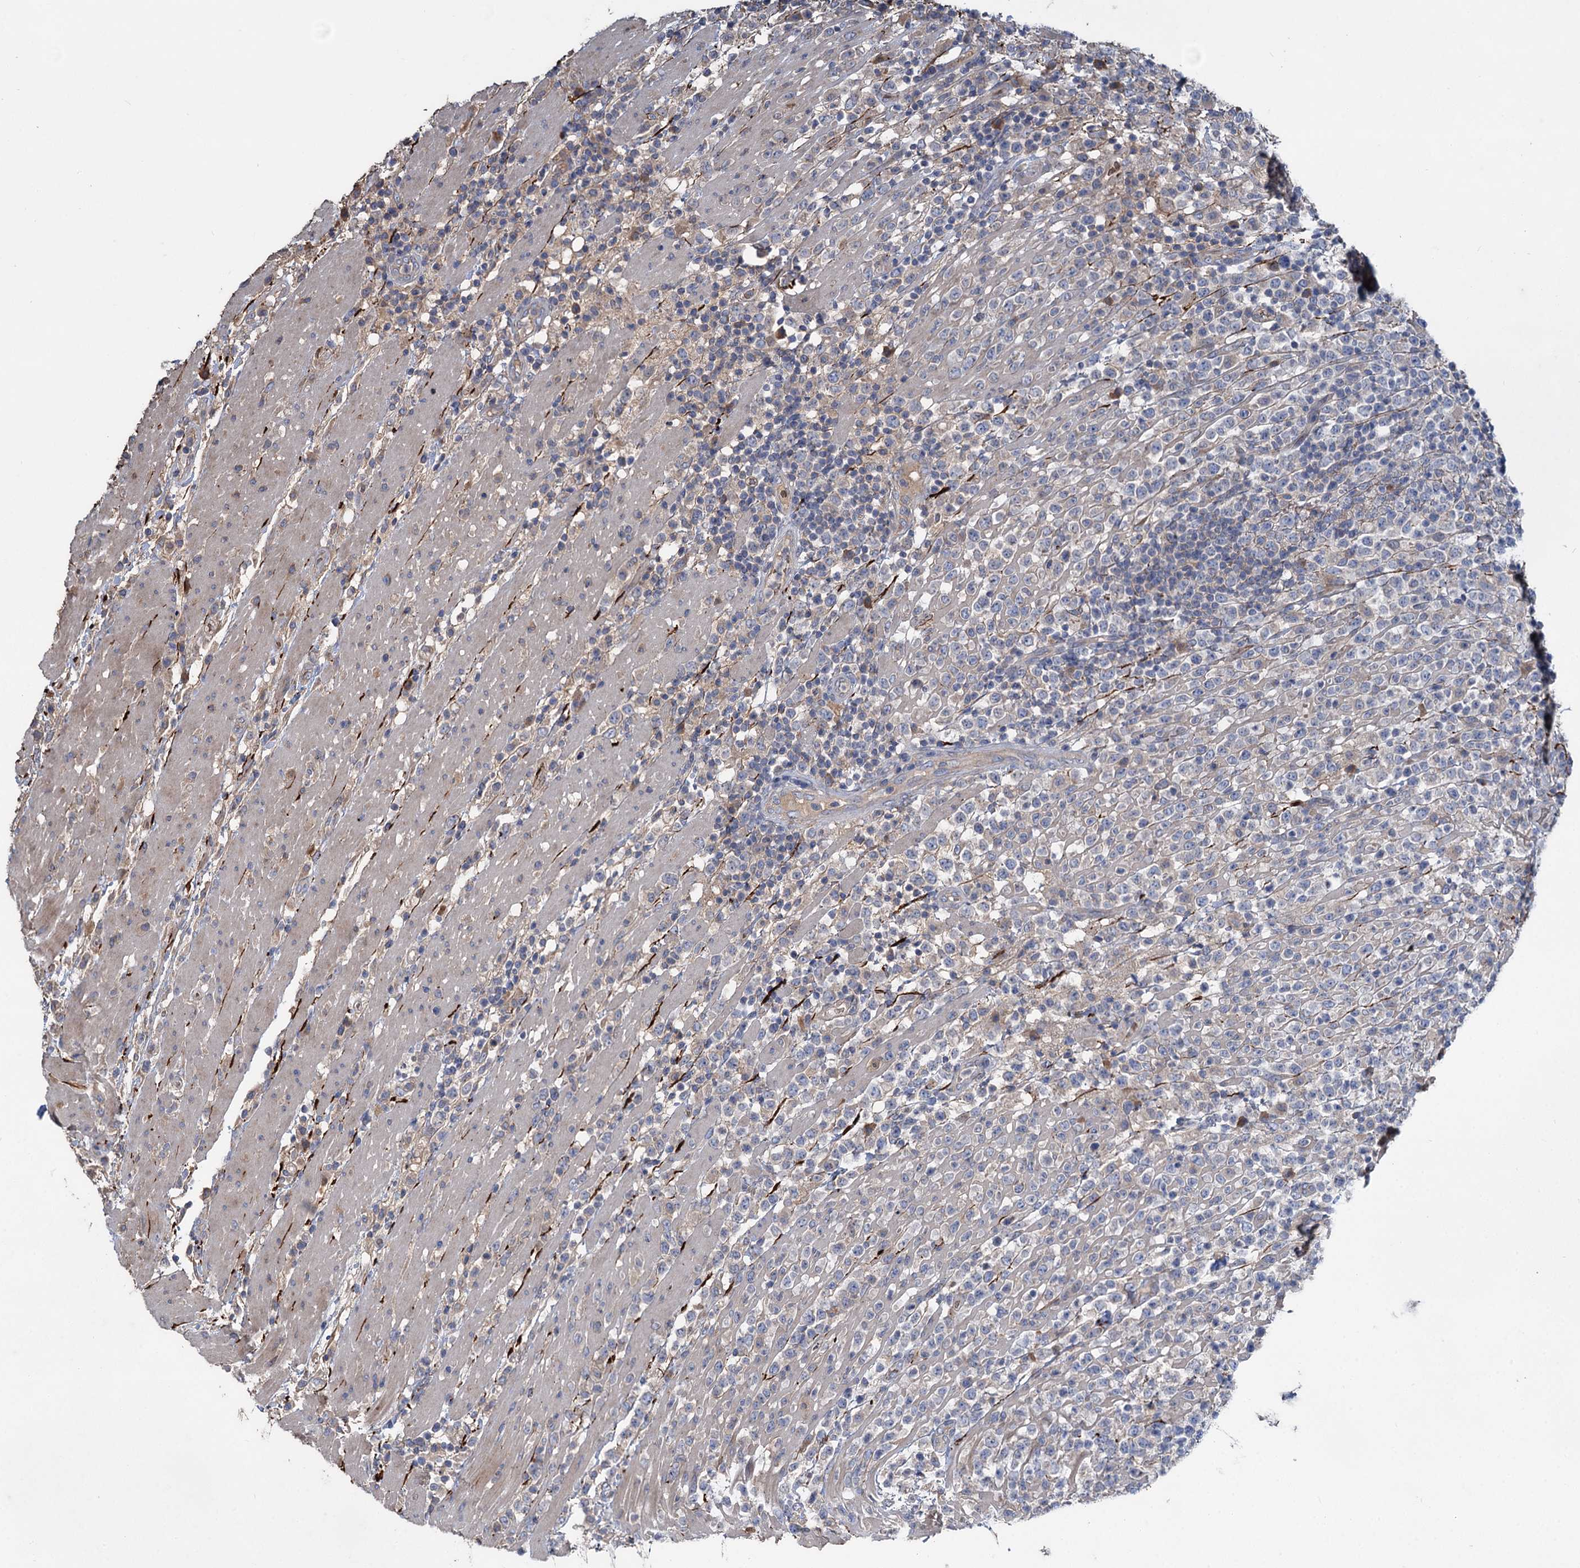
{"staining": {"intensity": "negative", "quantity": "none", "location": "none"}, "tissue": "lymphoma", "cell_type": "Tumor cells", "image_type": "cancer", "snomed": [{"axis": "morphology", "description": "Malignant lymphoma, non-Hodgkin's type, High grade"}, {"axis": "topography", "description": "Colon"}], "caption": "This is an immunohistochemistry (IHC) image of malignant lymphoma, non-Hodgkin's type (high-grade). There is no expression in tumor cells.", "gene": "URAD", "patient": {"sex": "female", "age": 53}}